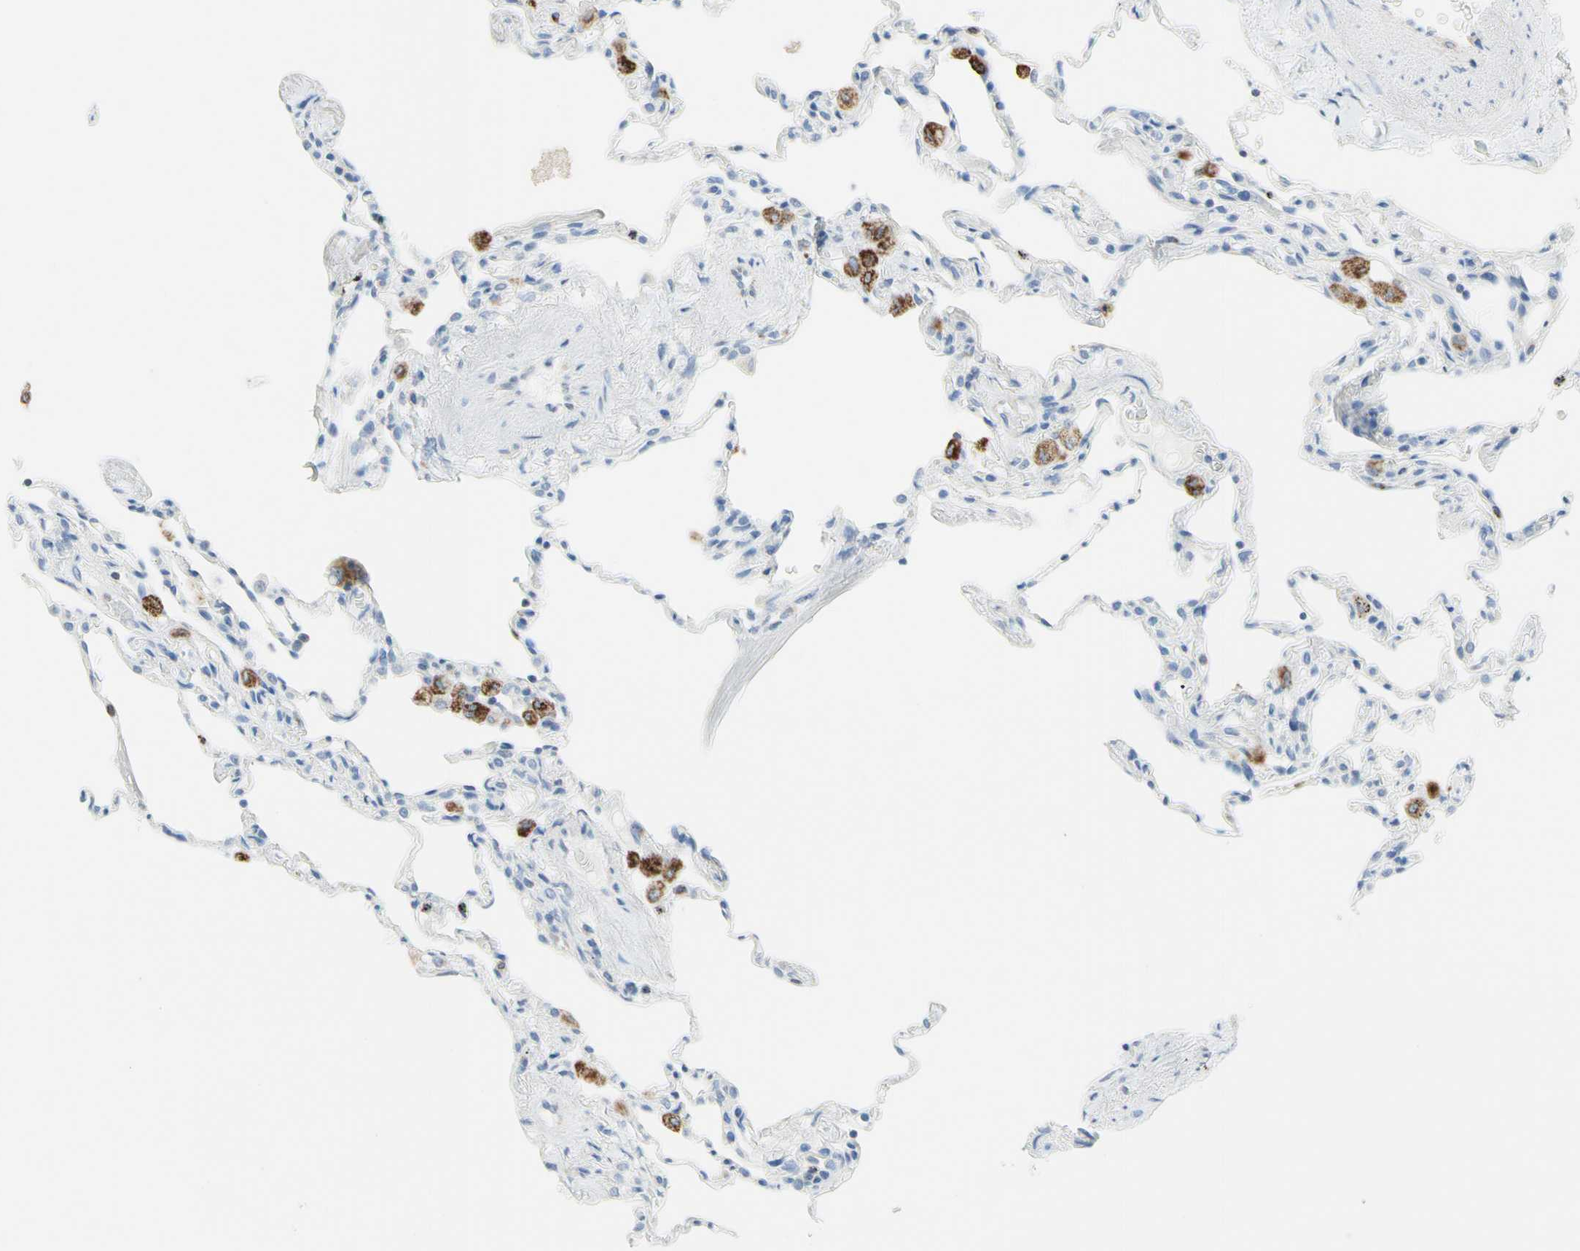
{"staining": {"intensity": "negative", "quantity": "none", "location": "none"}, "tissue": "lung", "cell_type": "Alveolar cells", "image_type": "normal", "snomed": [{"axis": "morphology", "description": "Normal tissue, NOS"}, {"axis": "topography", "description": "Lung"}], "caption": "Alveolar cells are negative for protein expression in unremarkable human lung.", "gene": "CYSLTR1", "patient": {"sex": "male", "age": 59}}